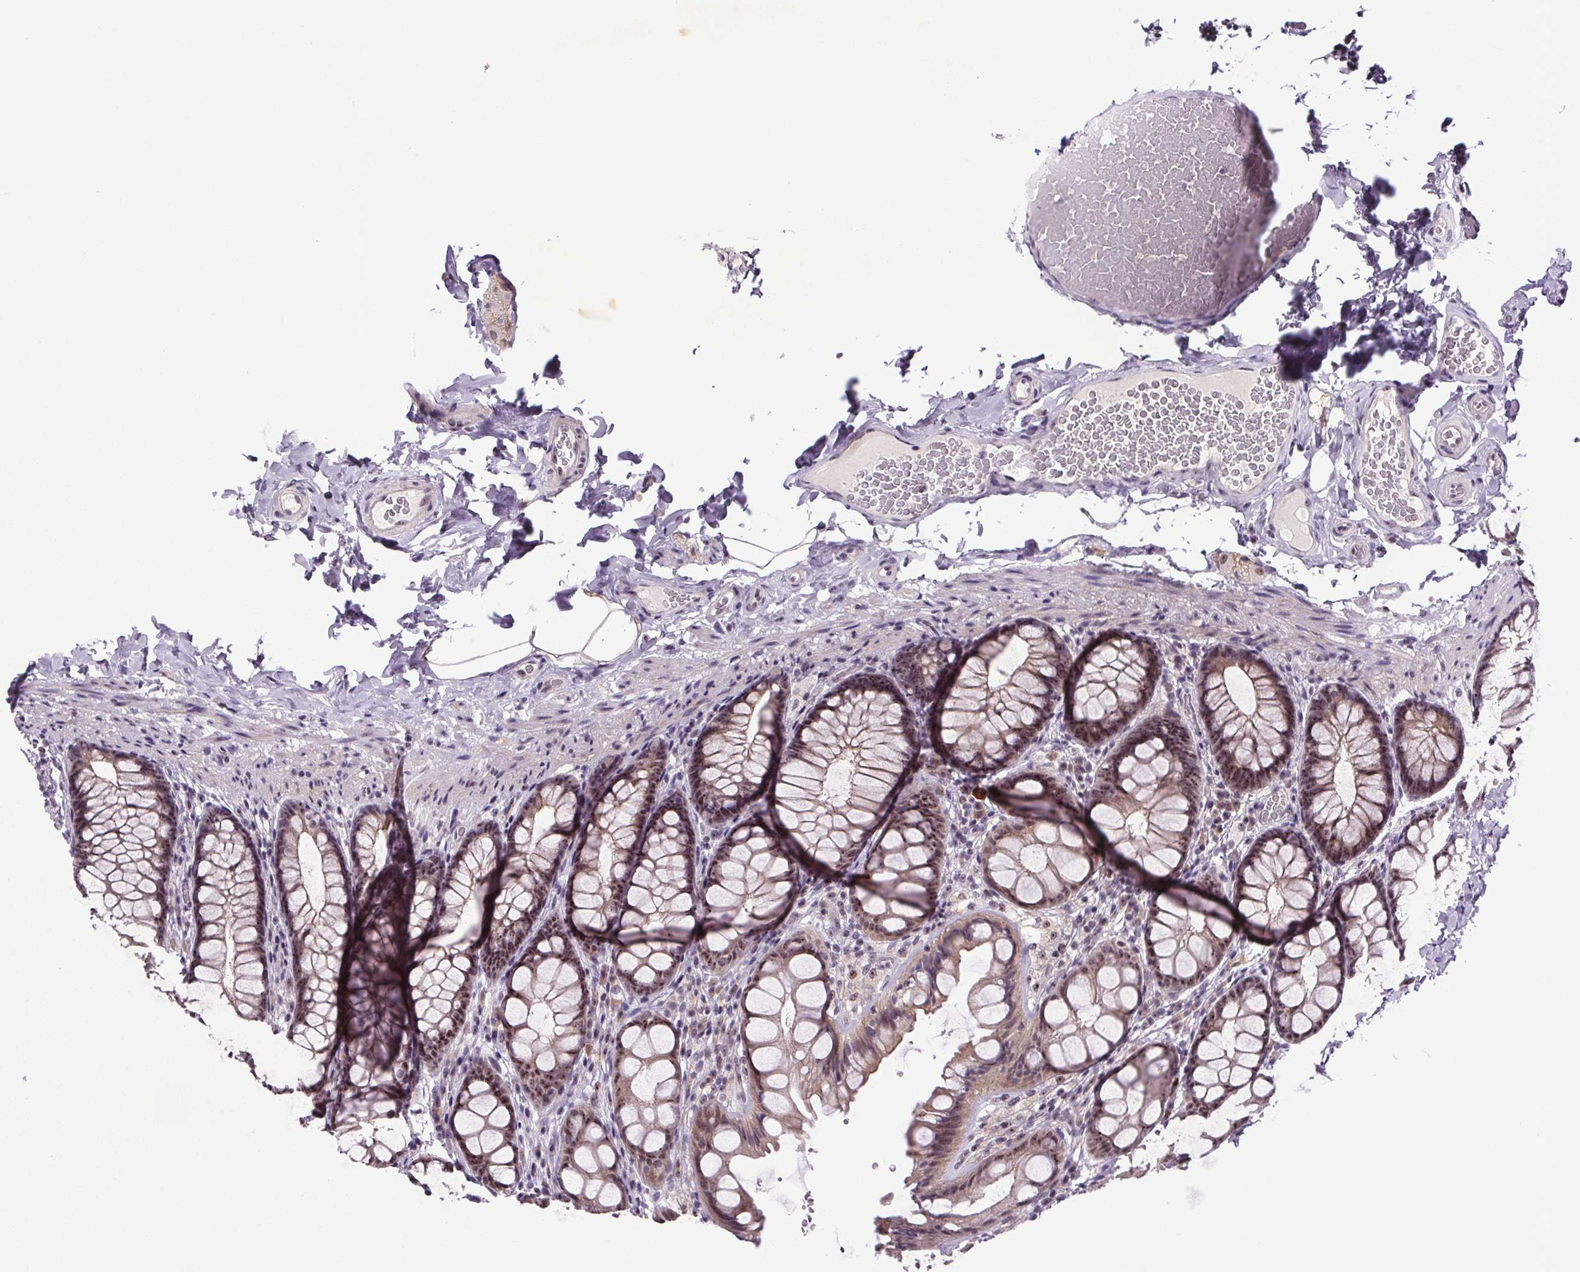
{"staining": {"intensity": "weak", "quantity": "25%-75%", "location": "nuclear"}, "tissue": "colon", "cell_type": "Endothelial cells", "image_type": "normal", "snomed": [{"axis": "morphology", "description": "Normal tissue, NOS"}, {"axis": "topography", "description": "Colon"}], "caption": "IHC of unremarkable colon exhibits low levels of weak nuclear expression in about 25%-75% of endothelial cells.", "gene": "ATMIN", "patient": {"sex": "male", "age": 47}}